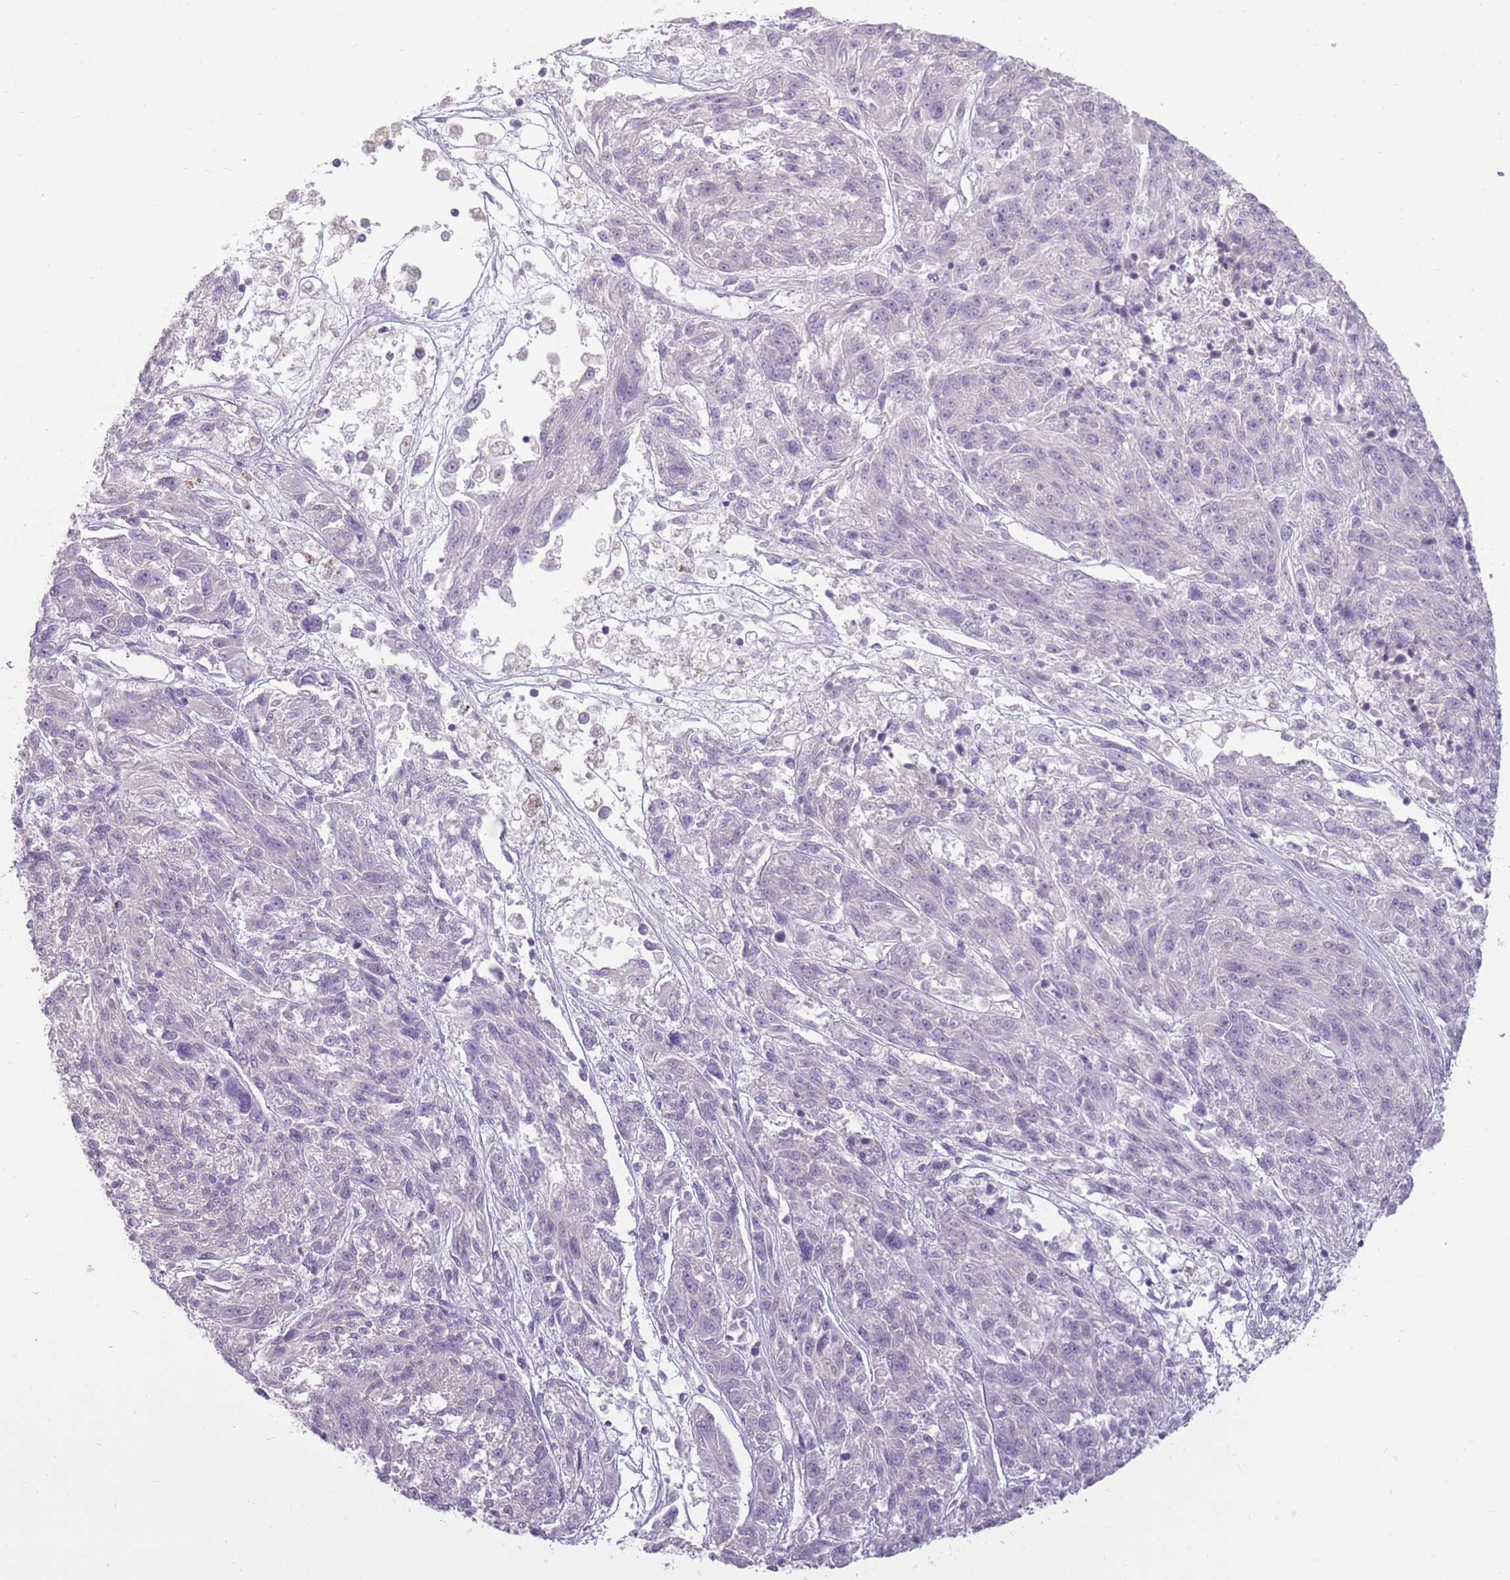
{"staining": {"intensity": "negative", "quantity": "none", "location": "none"}, "tissue": "melanoma", "cell_type": "Tumor cells", "image_type": "cancer", "snomed": [{"axis": "morphology", "description": "Malignant melanoma, NOS"}, {"axis": "topography", "description": "Skin"}], "caption": "IHC photomicrograph of neoplastic tissue: human malignant melanoma stained with DAB reveals no significant protein expression in tumor cells.", "gene": "ZBTB24", "patient": {"sex": "male", "age": 53}}